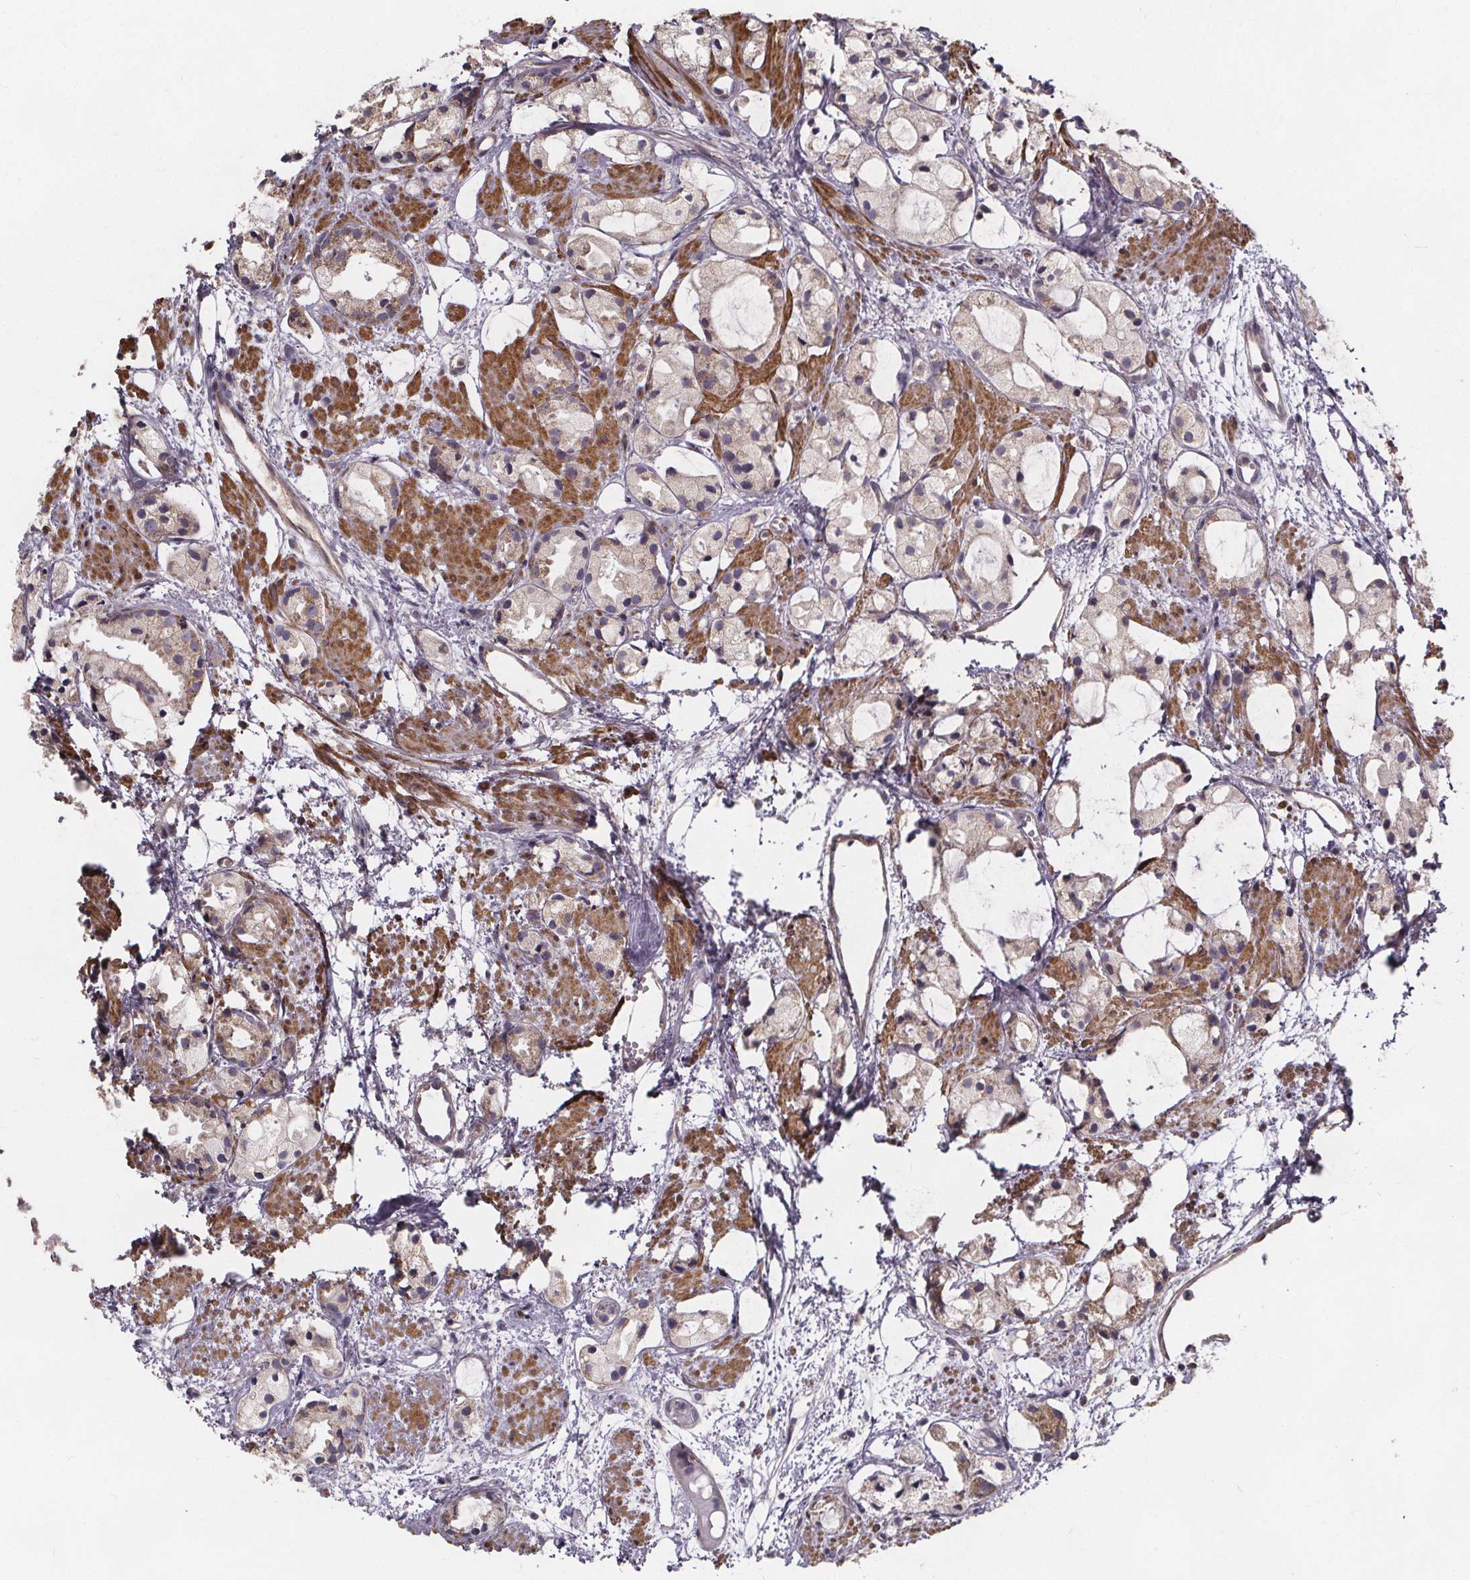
{"staining": {"intensity": "negative", "quantity": "none", "location": "none"}, "tissue": "prostate cancer", "cell_type": "Tumor cells", "image_type": "cancer", "snomed": [{"axis": "morphology", "description": "Adenocarcinoma, High grade"}, {"axis": "topography", "description": "Prostate"}], "caption": "IHC histopathology image of human prostate cancer stained for a protein (brown), which shows no expression in tumor cells.", "gene": "YME1L1", "patient": {"sex": "male", "age": 85}}